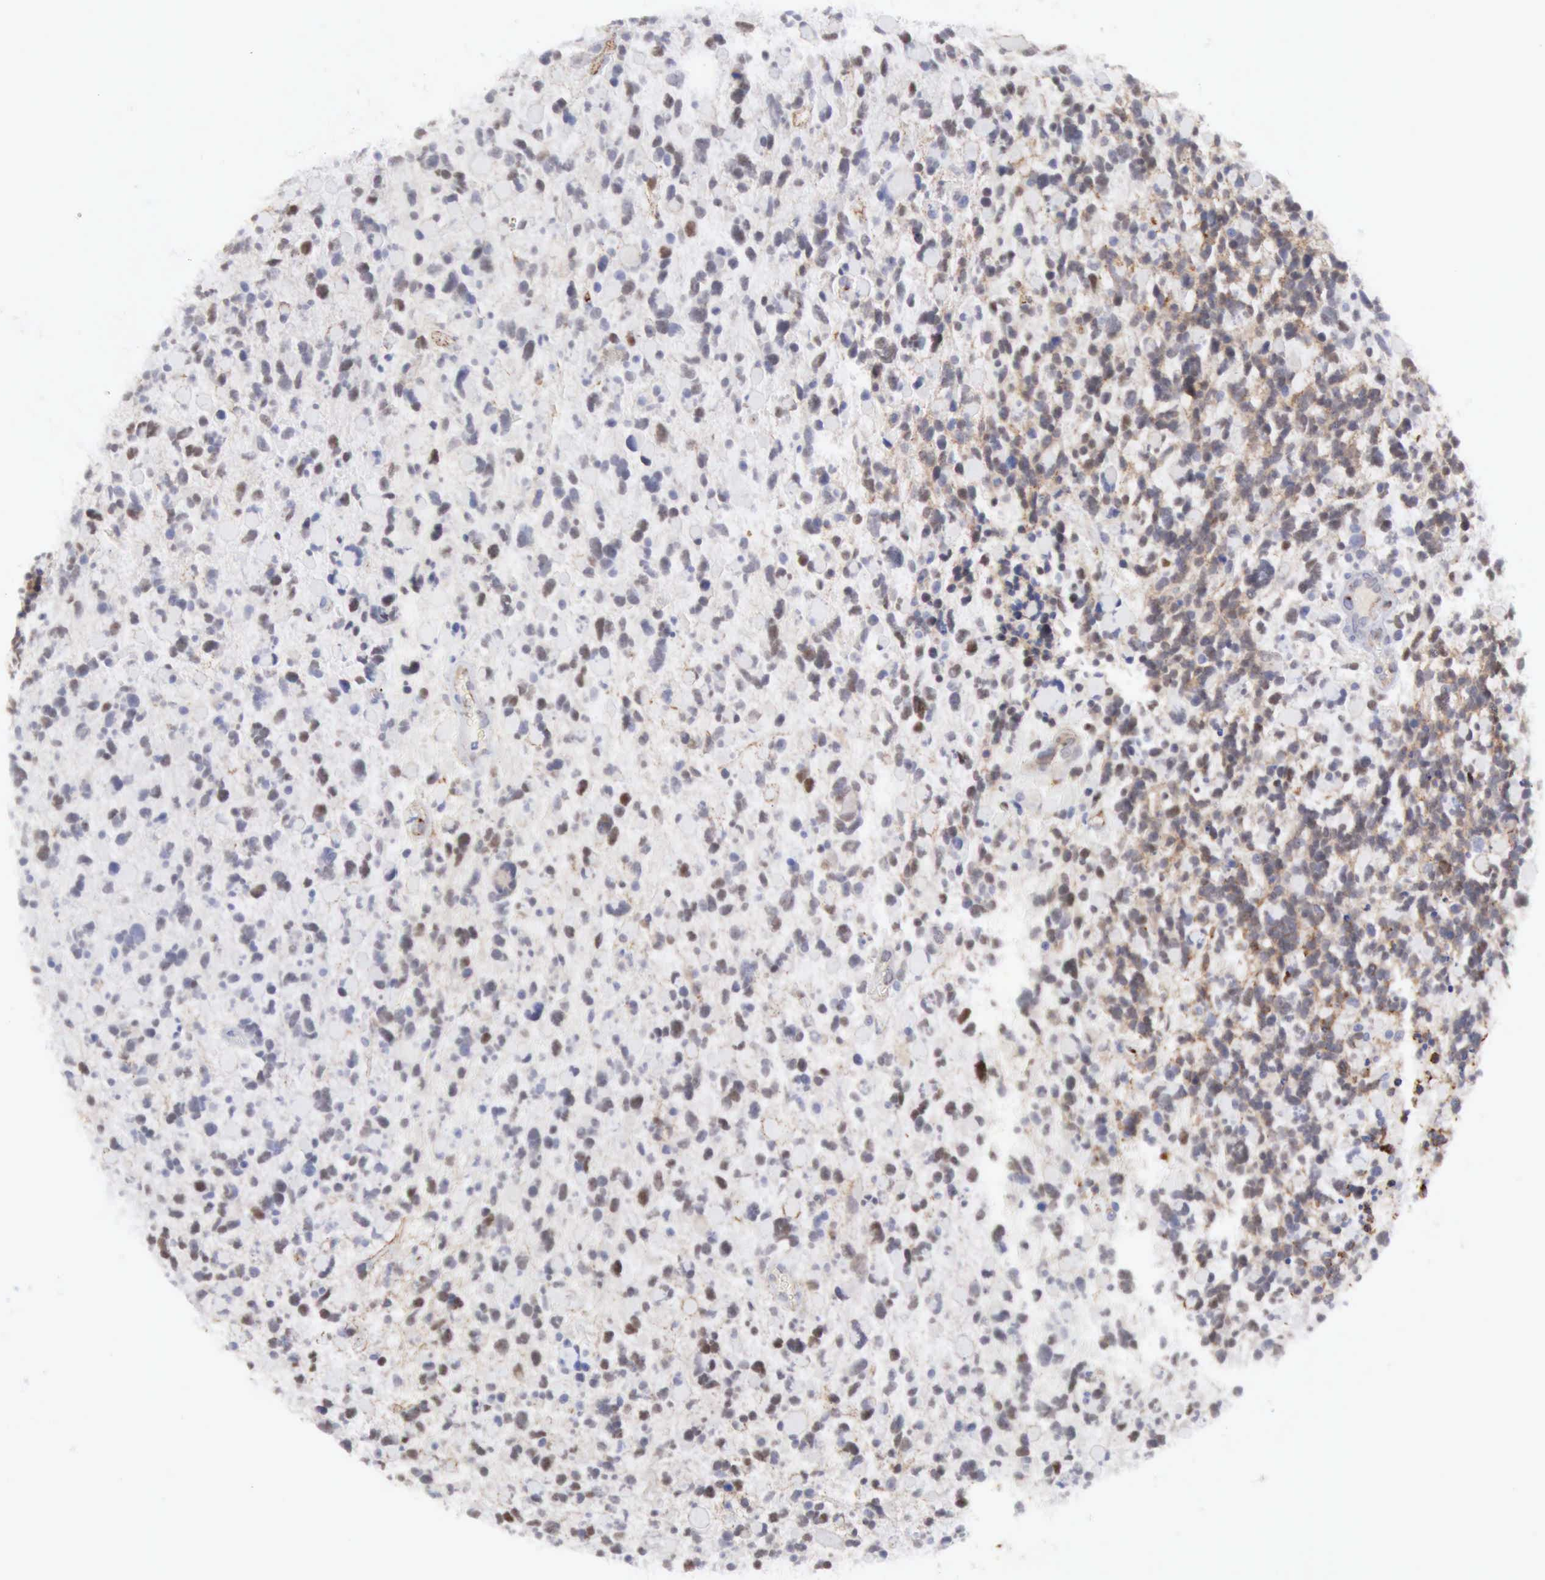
{"staining": {"intensity": "negative", "quantity": "none", "location": "none"}, "tissue": "glioma", "cell_type": "Tumor cells", "image_type": "cancer", "snomed": [{"axis": "morphology", "description": "Glioma, malignant, High grade"}, {"axis": "topography", "description": "Brain"}], "caption": "IHC micrograph of human glioma stained for a protein (brown), which demonstrates no positivity in tumor cells. The staining is performed using DAB (3,3'-diaminobenzidine) brown chromogen with nuclei counter-stained in using hematoxylin.", "gene": "TFRC", "patient": {"sex": "female", "age": 37}}